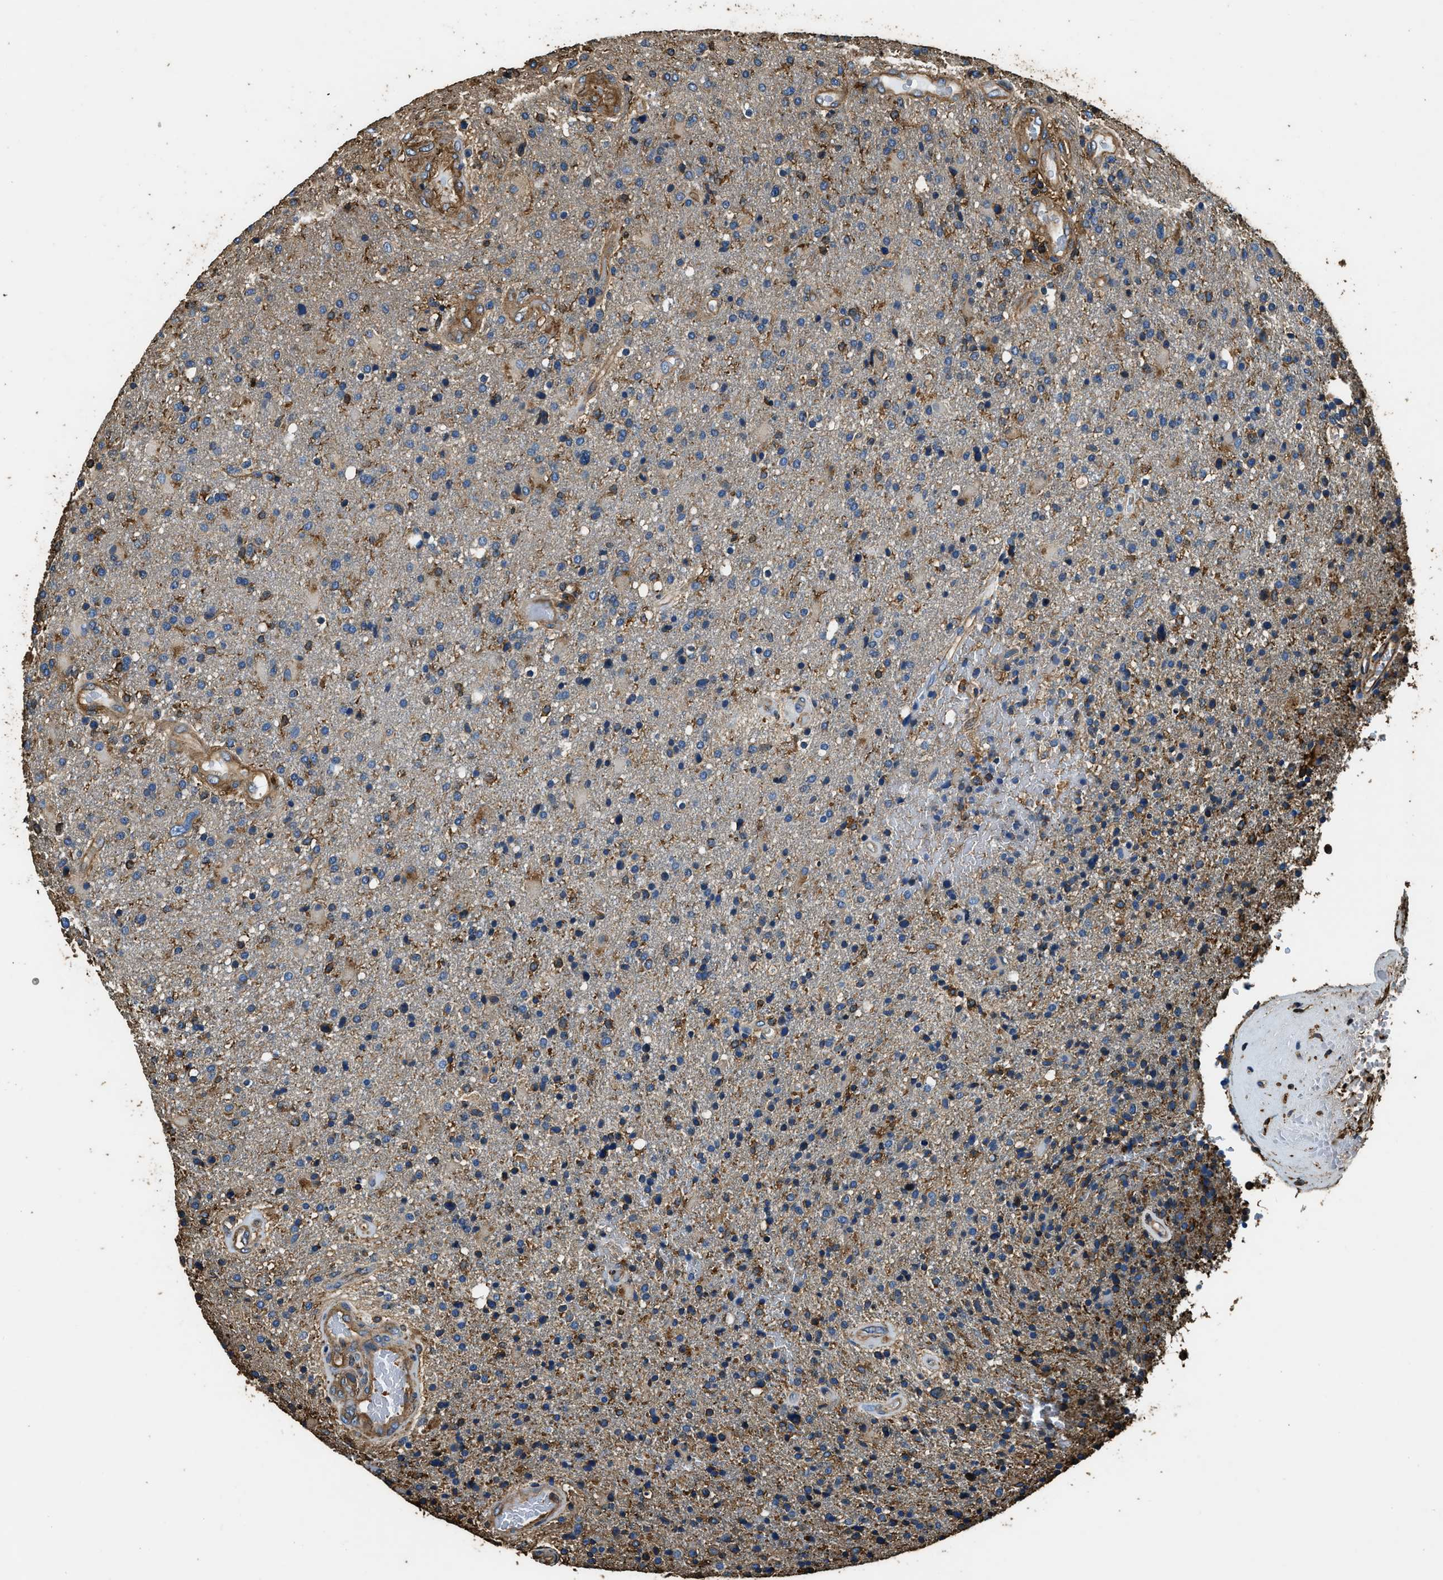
{"staining": {"intensity": "moderate", "quantity": "<25%", "location": "cytoplasmic/membranous"}, "tissue": "glioma", "cell_type": "Tumor cells", "image_type": "cancer", "snomed": [{"axis": "morphology", "description": "Glioma, malignant, High grade"}, {"axis": "topography", "description": "Brain"}], "caption": "Immunohistochemical staining of glioma shows moderate cytoplasmic/membranous protein staining in about <25% of tumor cells. The staining was performed using DAB (3,3'-diaminobenzidine), with brown indicating positive protein expression. Nuclei are stained blue with hematoxylin.", "gene": "ACCS", "patient": {"sex": "male", "age": 72}}